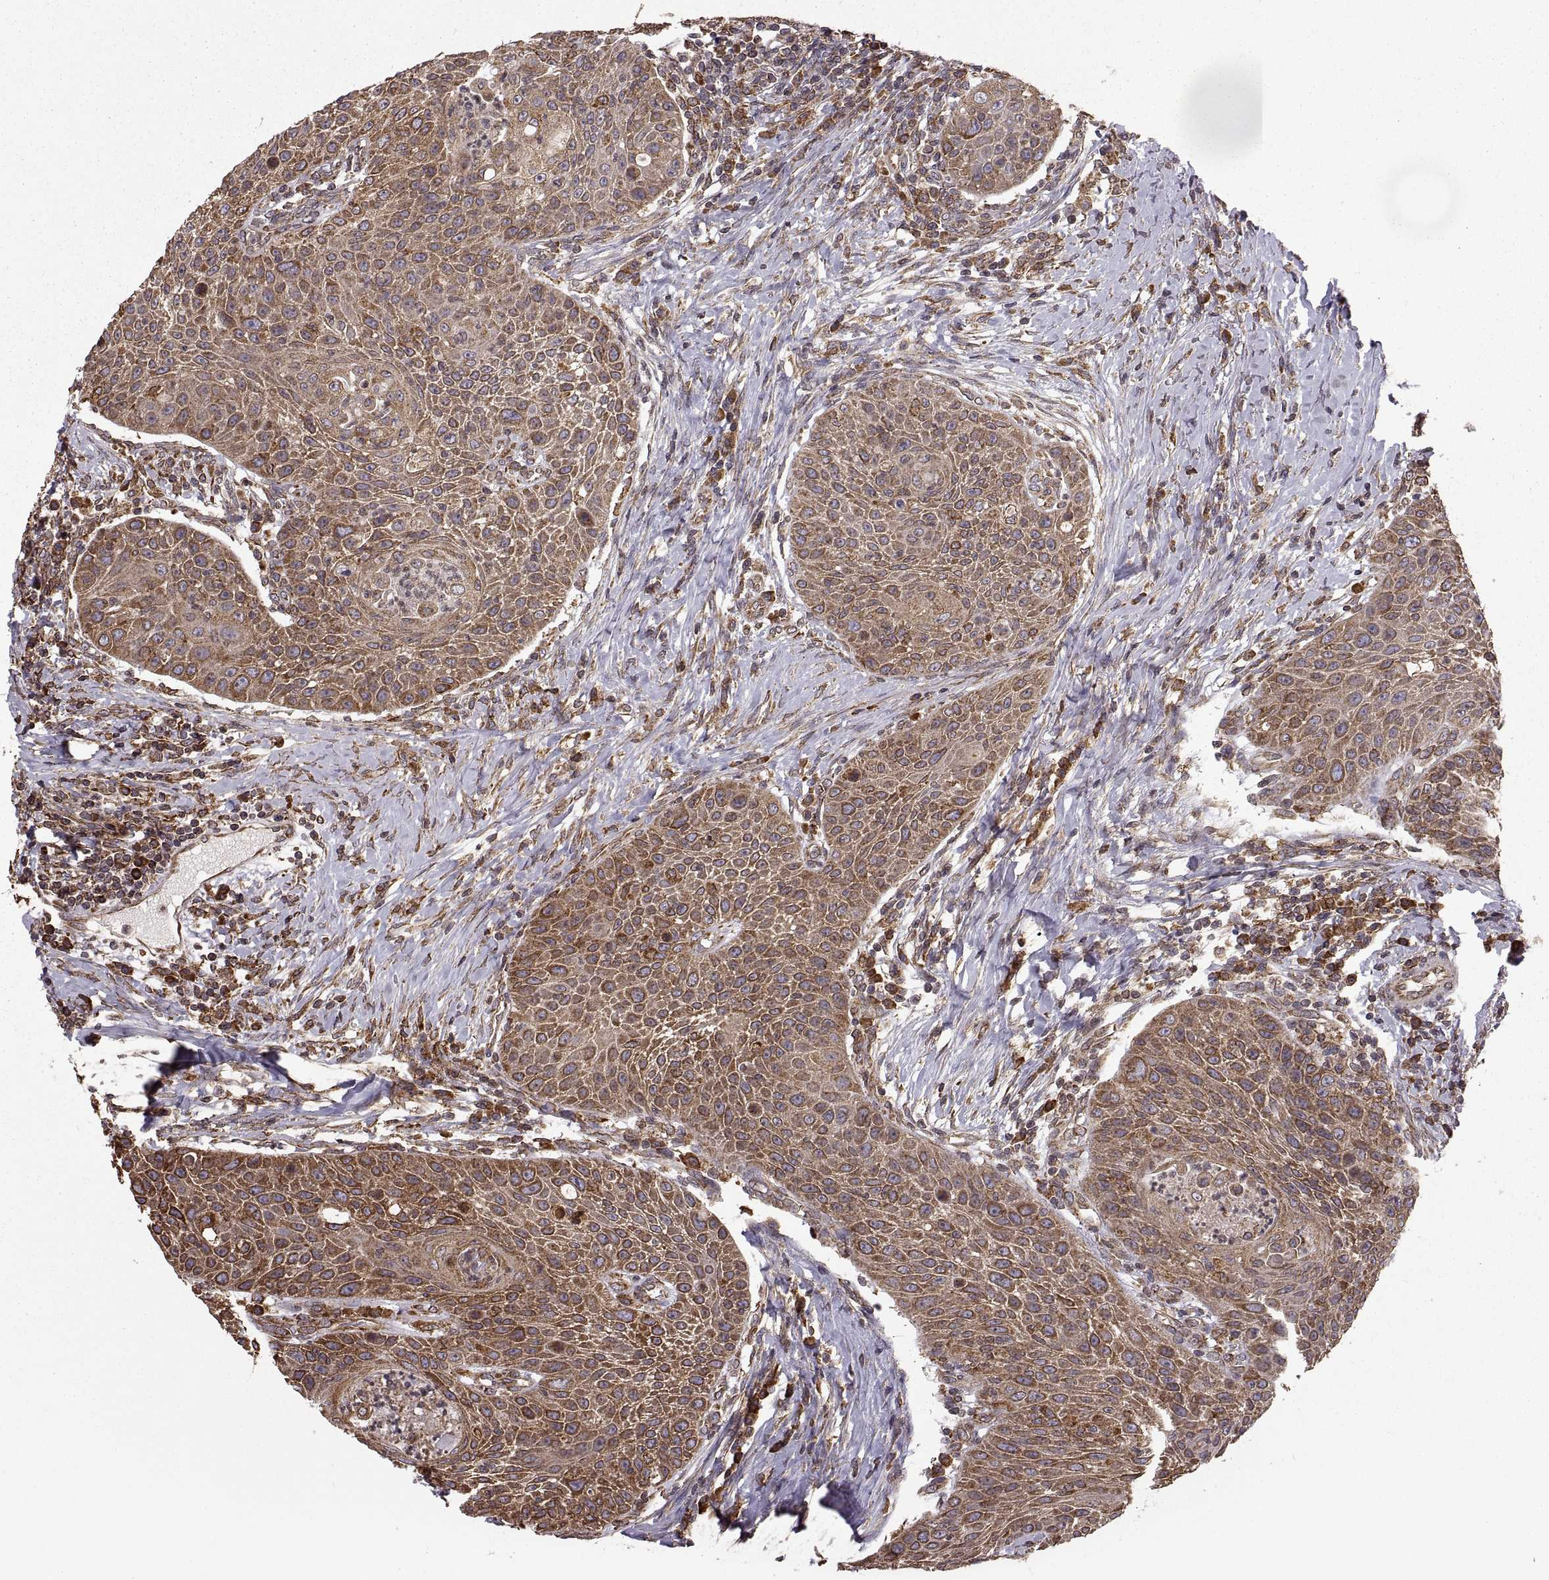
{"staining": {"intensity": "moderate", "quantity": "25%-75%", "location": "cytoplasmic/membranous"}, "tissue": "head and neck cancer", "cell_type": "Tumor cells", "image_type": "cancer", "snomed": [{"axis": "morphology", "description": "Squamous cell carcinoma, NOS"}, {"axis": "topography", "description": "Head-Neck"}], "caption": "IHC staining of head and neck cancer (squamous cell carcinoma), which demonstrates medium levels of moderate cytoplasmic/membranous positivity in about 25%-75% of tumor cells indicating moderate cytoplasmic/membranous protein staining. The staining was performed using DAB (3,3'-diaminobenzidine) (brown) for protein detection and nuclei were counterstained in hematoxylin (blue).", "gene": "PDIA3", "patient": {"sex": "male", "age": 69}}